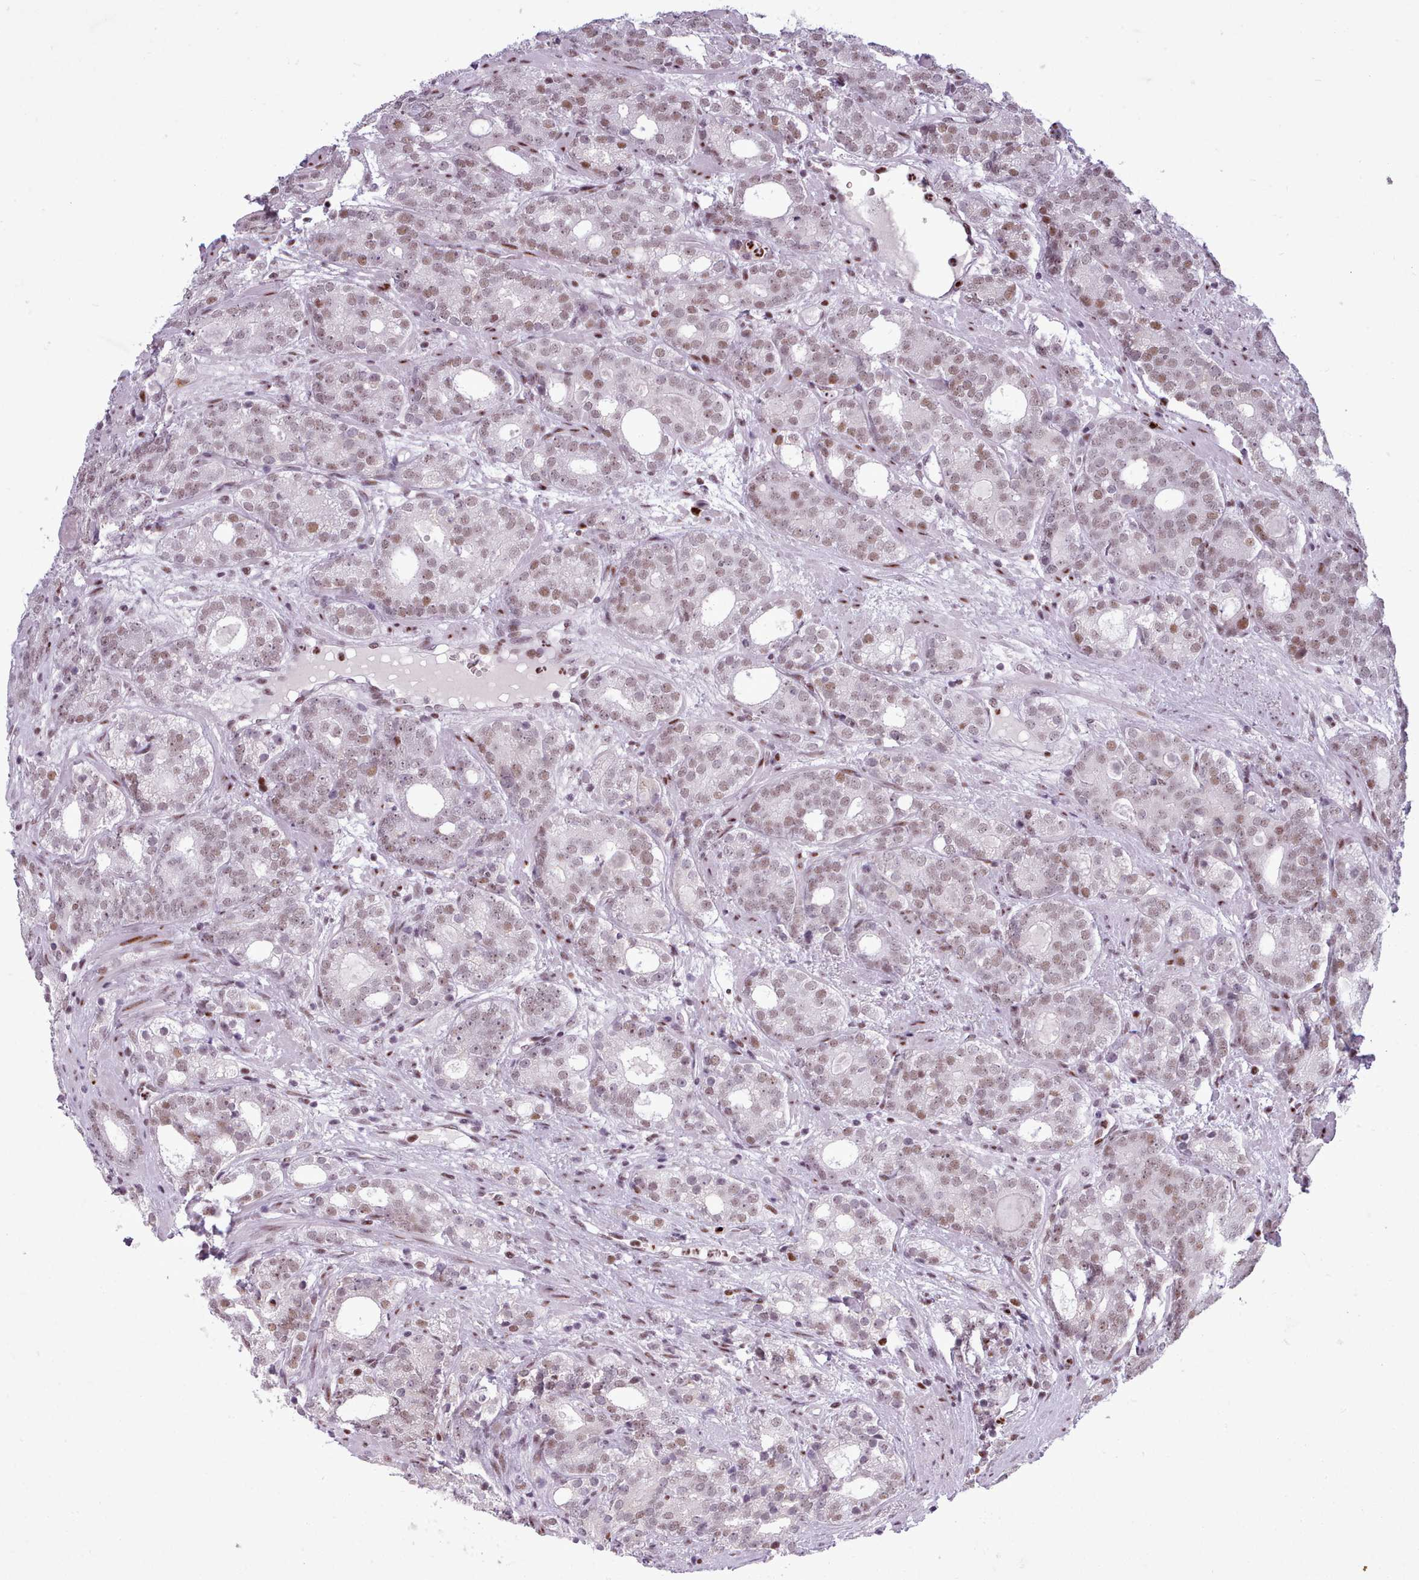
{"staining": {"intensity": "moderate", "quantity": ">75%", "location": "nuclear"}, "tissue": "prostate cancer", "cell_type": "Tumor cells", "image_type": "cancer", "snomed": [{"axis": "morphology", "description": "Adenocarcinoma, High grade"}, {"axis": "topography", "description": "Prostate"}], "caption": "Prostate cancer (high-grade adenocarcinoma) stained for a protein (brown) exhibits moderate nuclear positive positivity in about >75% of tumor cells.", "gene": "SRSF4", "patient": {"sex": "male", "age": 64}}